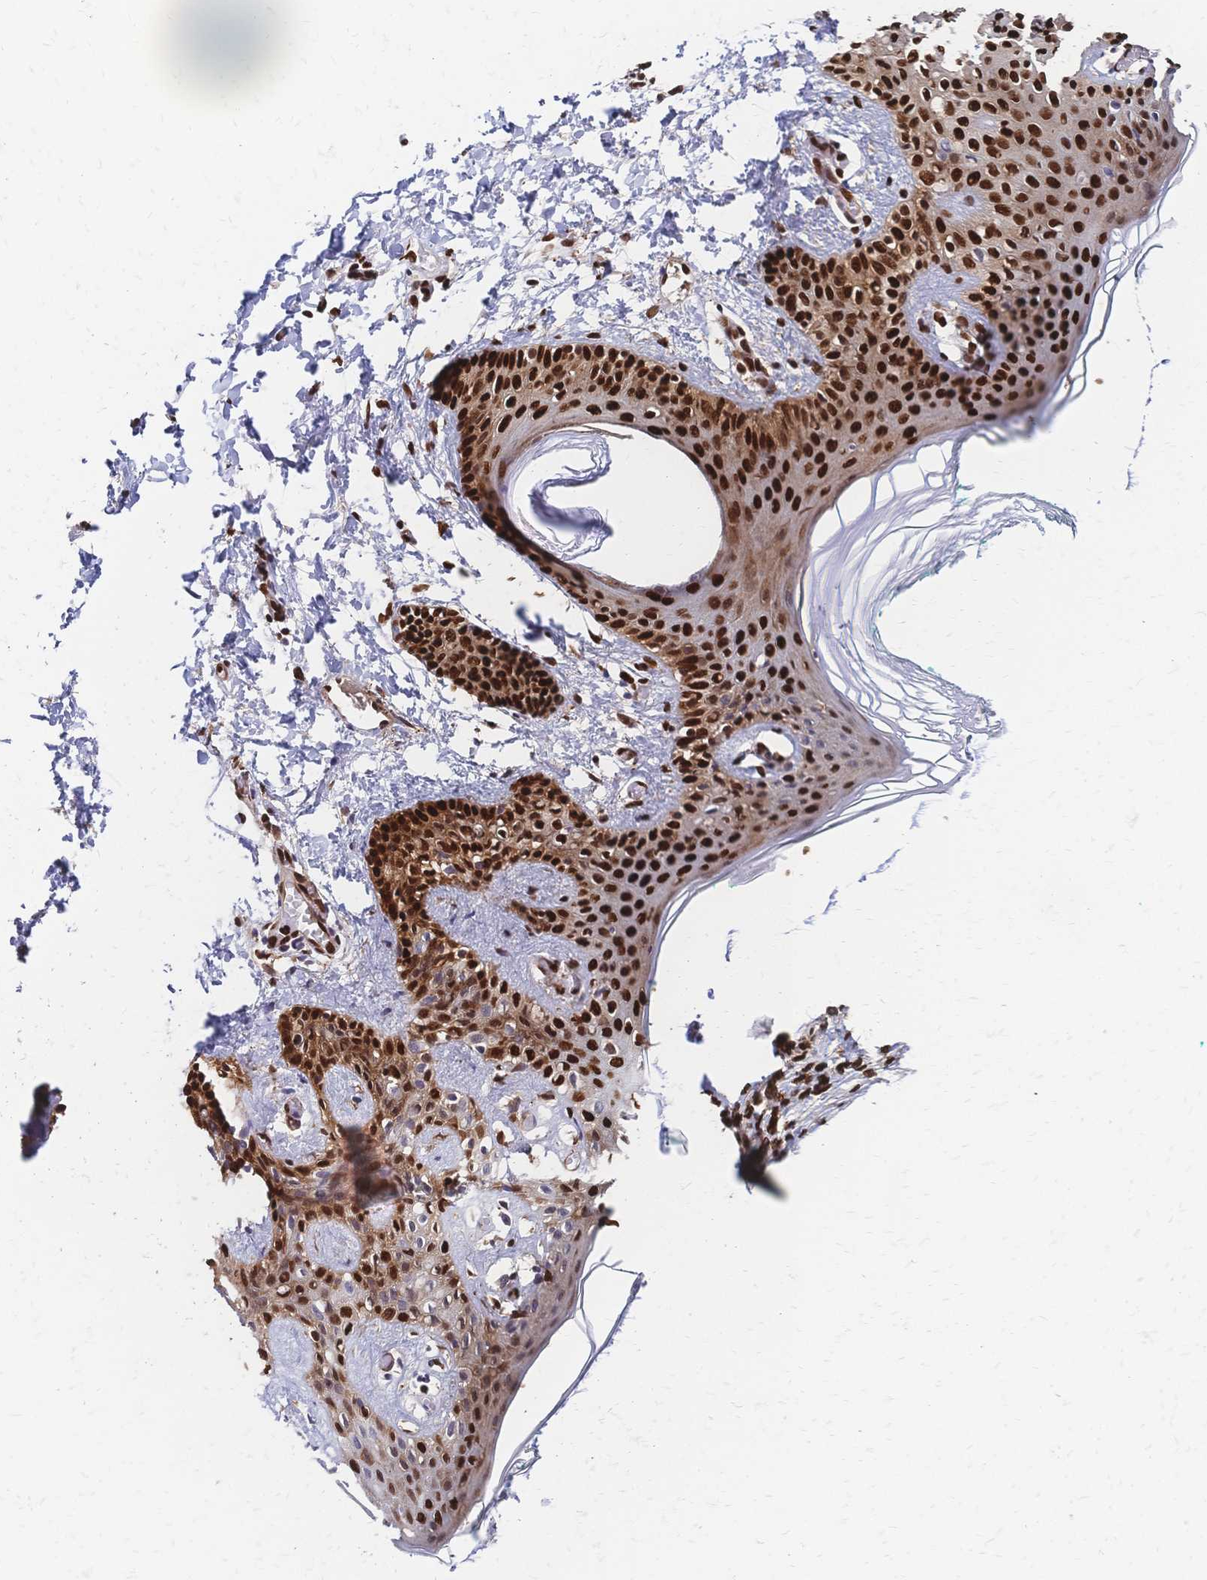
{"staining": {"intensity": "strong", "quantity": ">75%", "location": "nuclear"}, "tissue": "skin", "cell_type": "Fibroblasts", "image_type": "normal", "snomed": [{"axis": "morphology", "description": "Normal tissue, NOS"}, {"axis": "topography", "description": "Skin"}], "caption": "Strong nuclear protein positivity is present in approximately >75% of fibroblasts in skin.", "gene": "HDGF", "patient": {"sex": "male", "age": 16}}